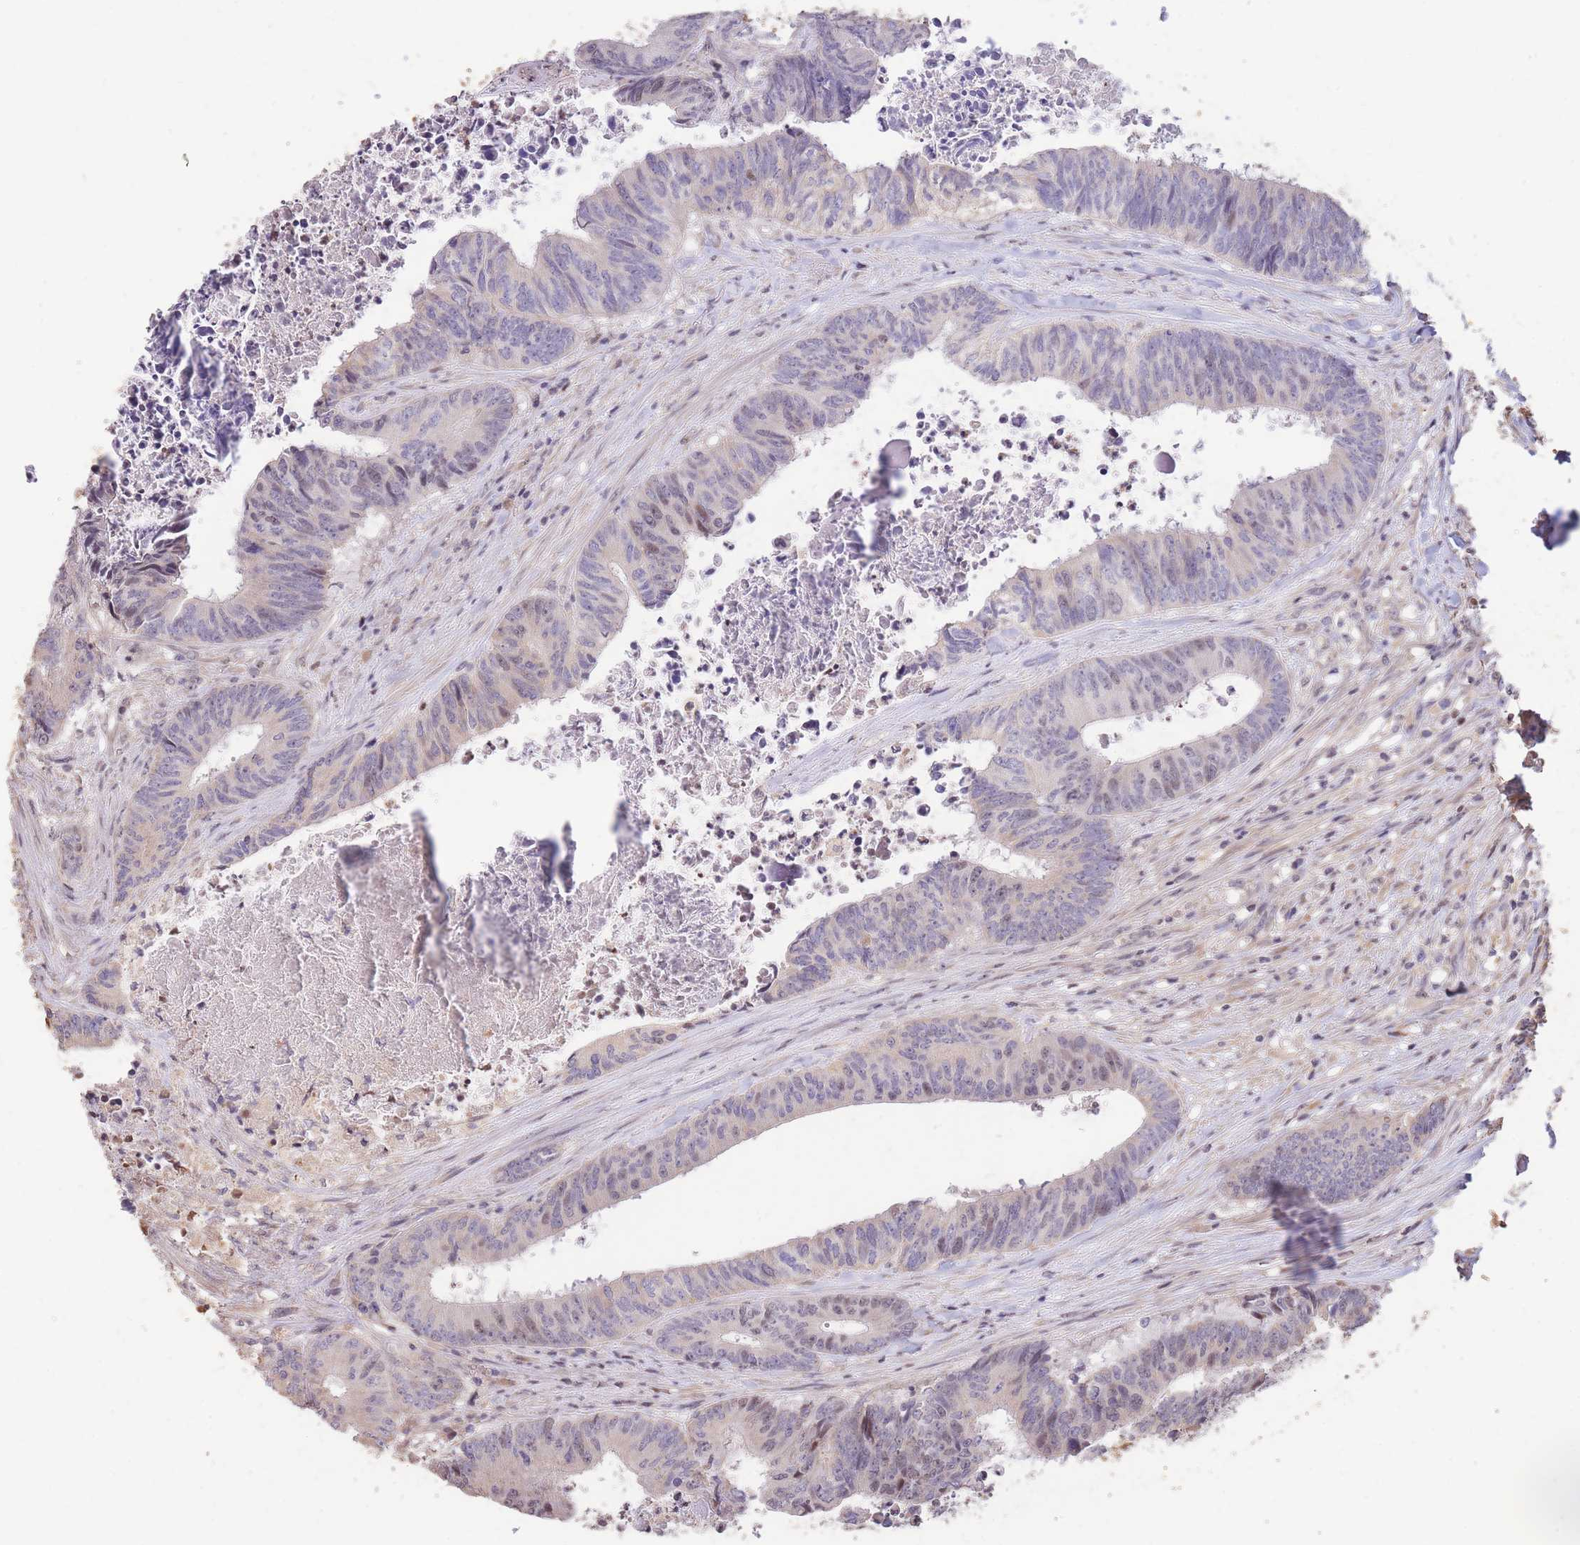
{"staining": {"intensity": "negative", "quantity": "none", "location": "none"}, "tissue": "colorectal cancer", "cell_type": "Tumor cells", "image_type": "cancer", "snomed": [{"axis": "morphology", "description": "Adenocarcinoma, NOS"}, {"axis": "topography", "description": "Rectum"}], "caption": "Colorectal adenocarcinoma stained for a protein using immunohistochemistry displays no positivity tumor cells.", "gene": "RGS14", "patient": {"sex": "male", "age": 72}}